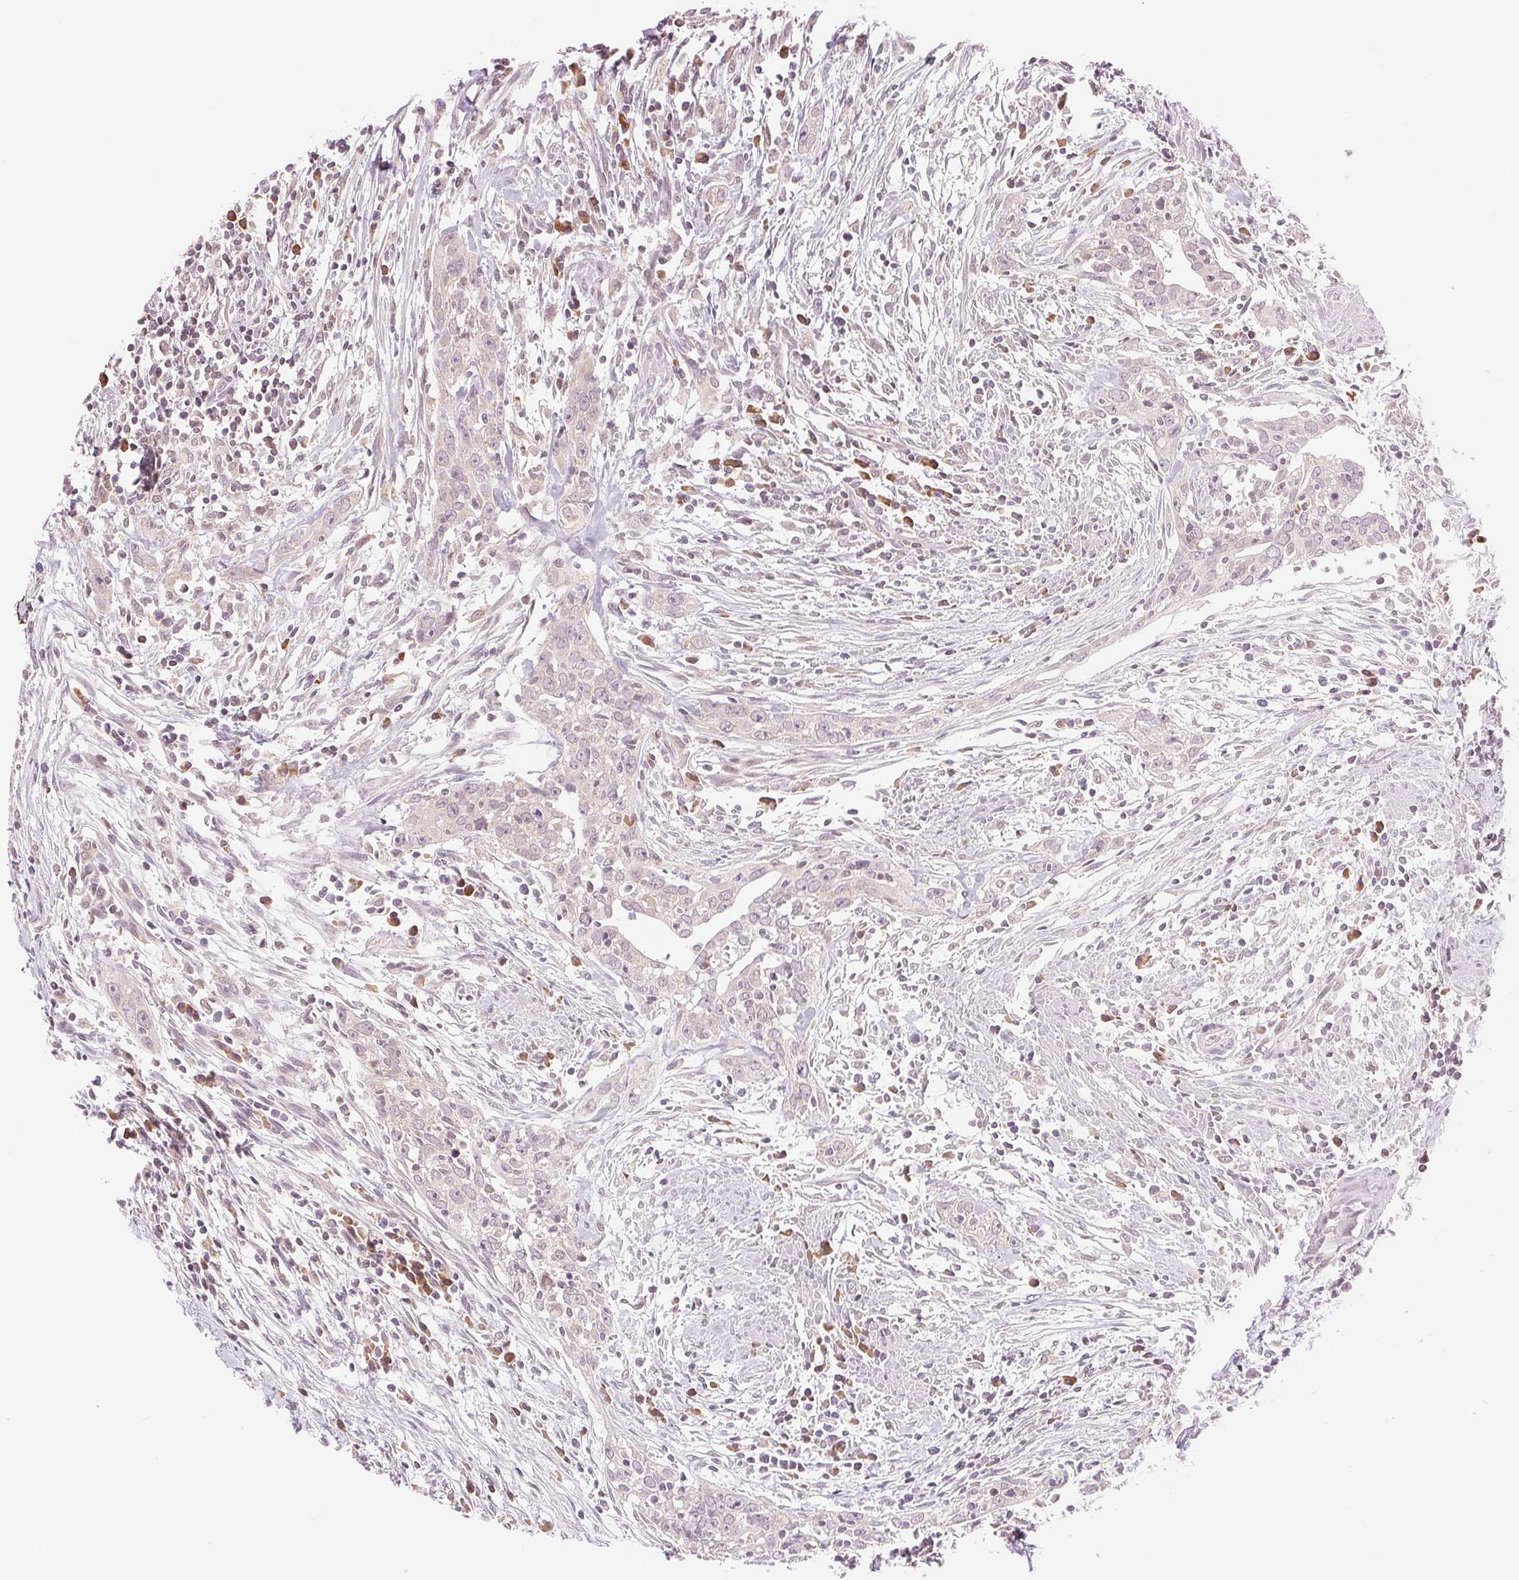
{"staining": {"intensity": "negative", "quantity": "none", "location": "none"}, "tissue": "urothelial cancer", "cell_type": "Tumor cells", "image_type": "cancer", "snomed": [{"axis": "morphology", "description": "Urothelial carcinoma, High grade"}, {"axis": "topography", "description": "Urinary bladder"}], "caption": "Immunohistochemical staining of urothelial cancer displays no significant expression in tumor cells.", "gene": "TECR", "patient": {"sex": "male", "age": 83}}